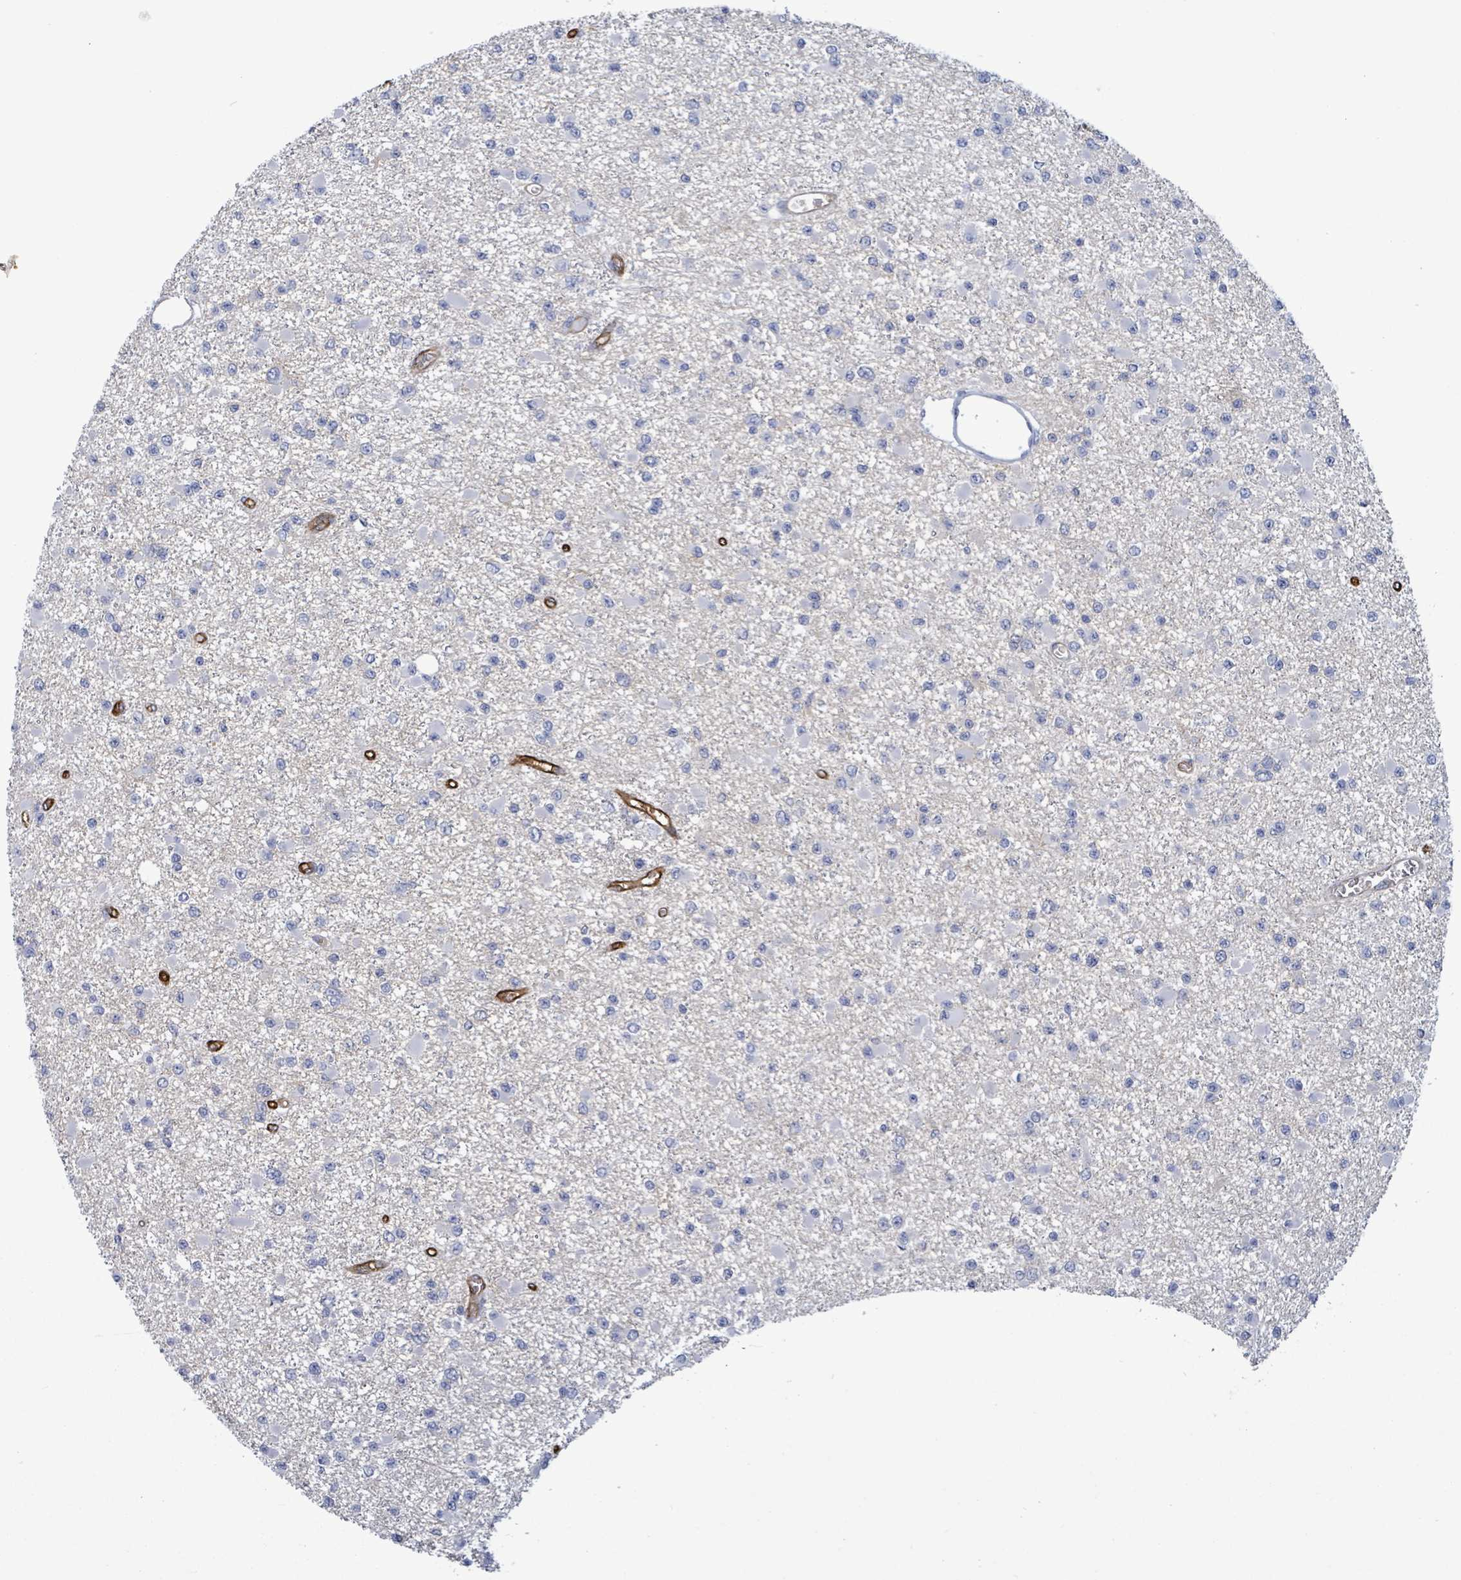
{"staining": {"intensity": "negative", "quantity": "none", "location": "none"}, "tissue": "glioma", "cell_type": "Tumor cells", "image_type": "cancer", "snomed": [{"axis": "morphology", "description": "Glioma, malignant, Low grade"}, {"axis": "topography", "description": "Brain"}], "caption": "Immunohistochemistry image of neoplastic tissue: human low-grade glioma (malignant) stained with DAB displays no significant protein positivity in tumor cells.", "gene": "BSG", "patient": {"sex": "female", "age": 22}}